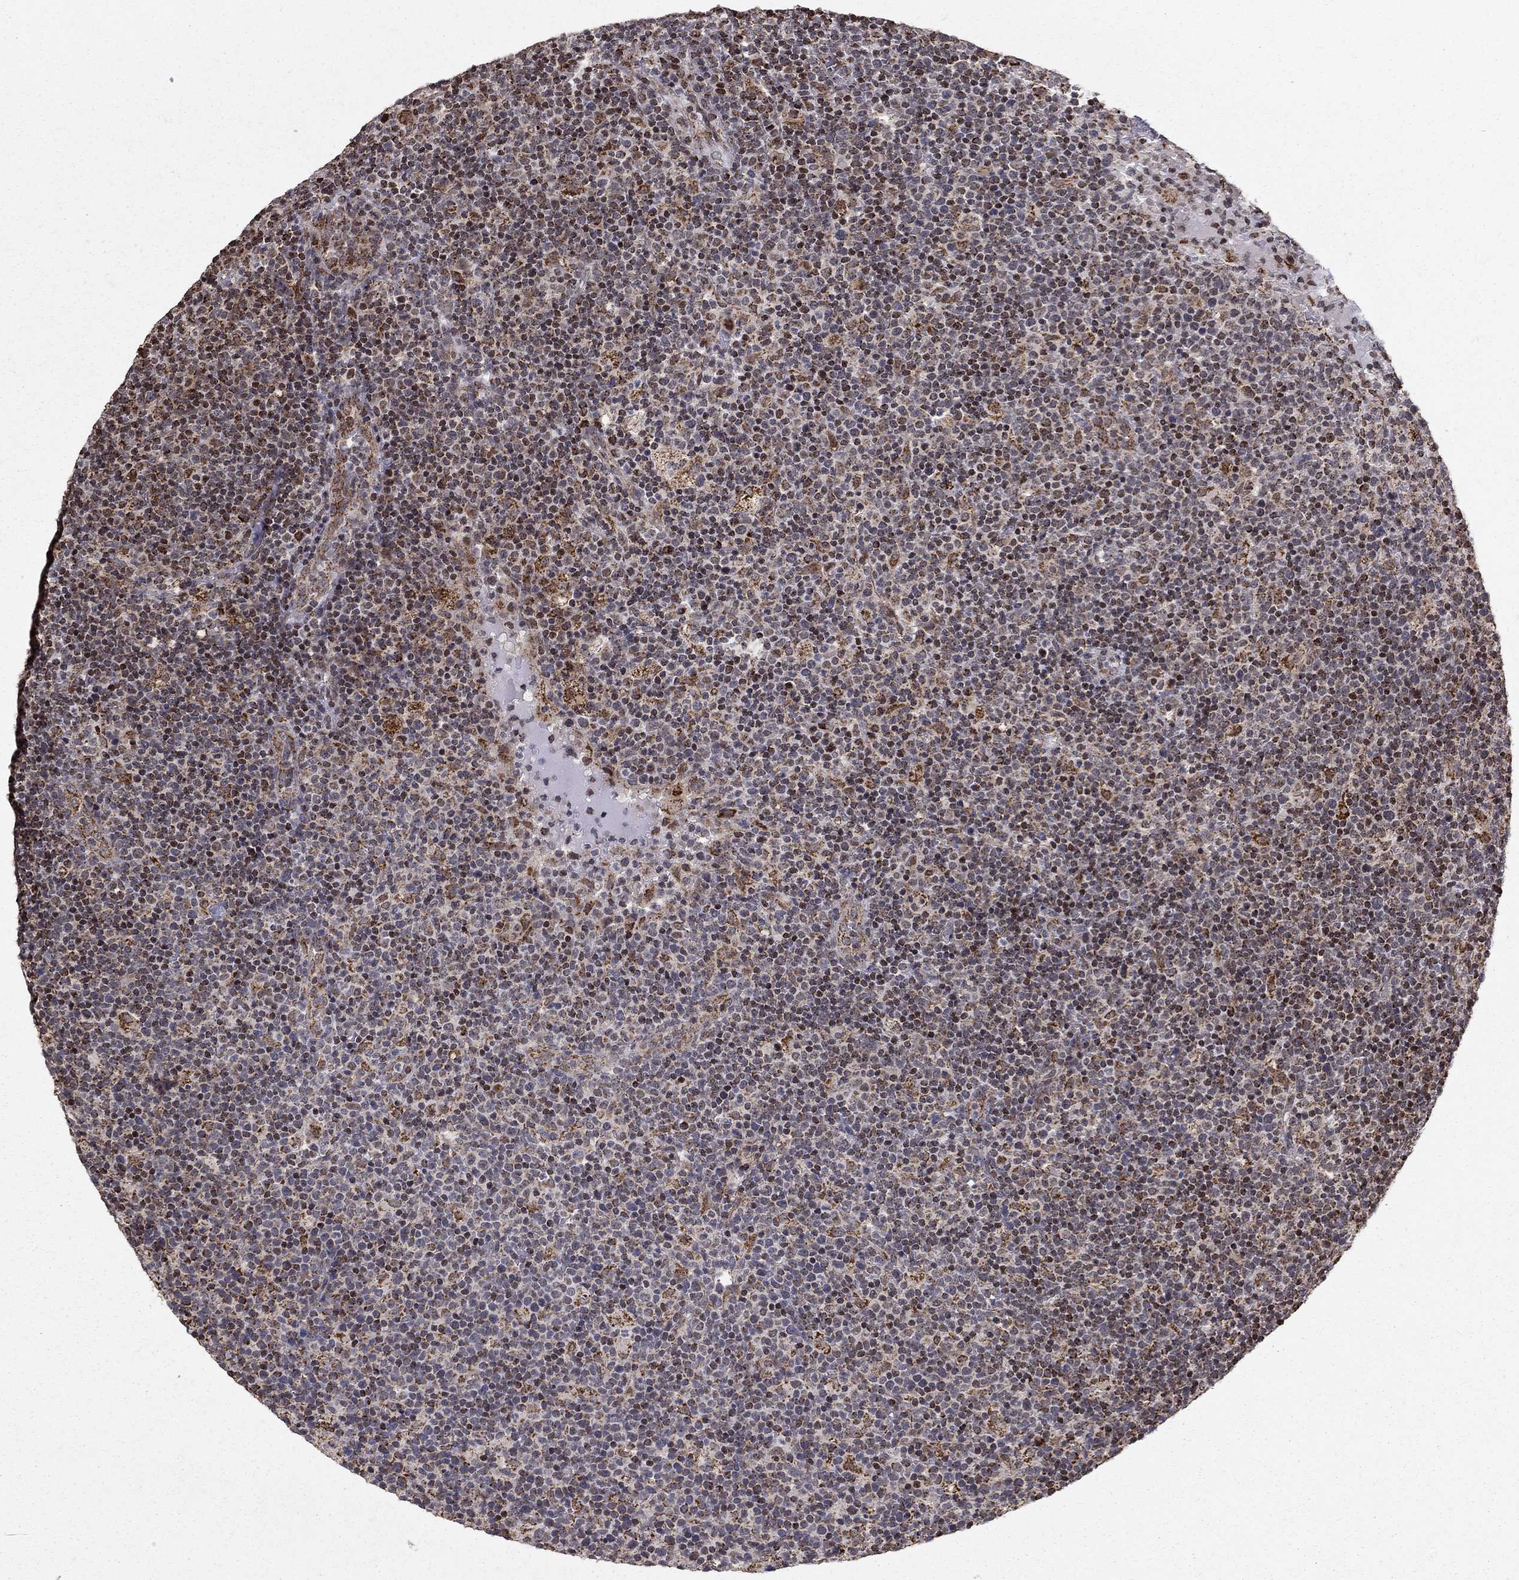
{"staining": {"intensity": "strong", "quantity": "<25%", "location": "cytoplasmic/membranous"}, "tissue": "lymphoma", "cell_type": "Tumor cells", "image_type": "cancer", "snomed": [{"axis": "morphology", "description": "Malignant lymphoma, non-Hodgkin's type, High grade"}, {"axis": "topography", "description": "Lymph node"}], "caption": "This is an image of immunohistochemistry (IHC) staining of lymphoma, which shows strong expression in the cytoplasmic/membranous of tumor cells.", "gene": "ACOT13", "patient": {"sex": "male", "age": 61}}